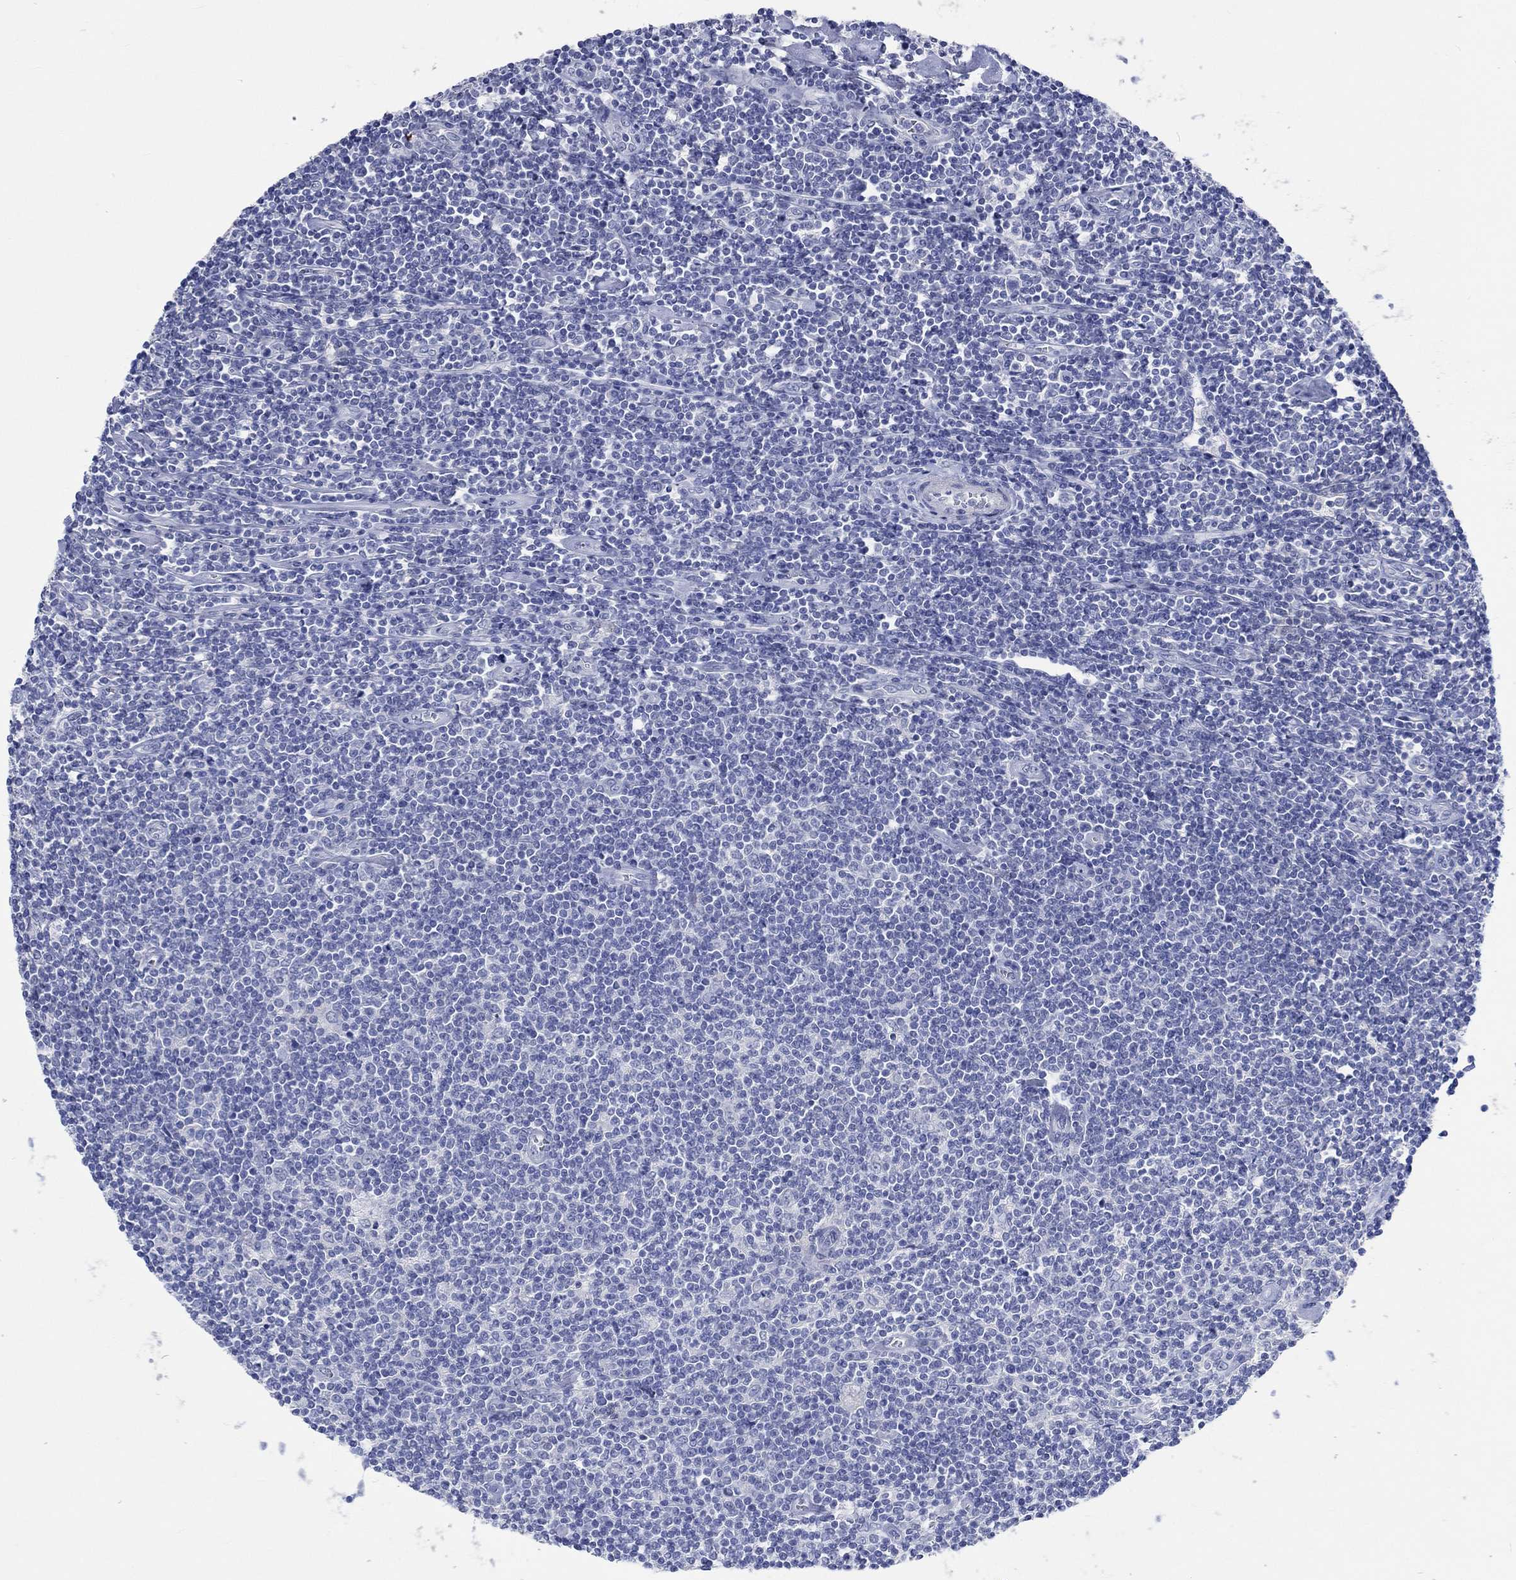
{"staining": {"intensity": "negative", "quantity": "none", "location": "none"}, "tissue": "lymphoma", "cell_type": "Tumor cells", "image_type": "cancer", "snomed": [{"axis": "morphology", "description": "Hodgkin's disease, NOS"}, {"axis": "topography", "description": "Lymph node"}], "caption": "Human lymphoma stained for a protein using IHC displays no staining in tumor cells.", "gene": "C4orf47", "patient": {"sex": "male", "age": 40}}